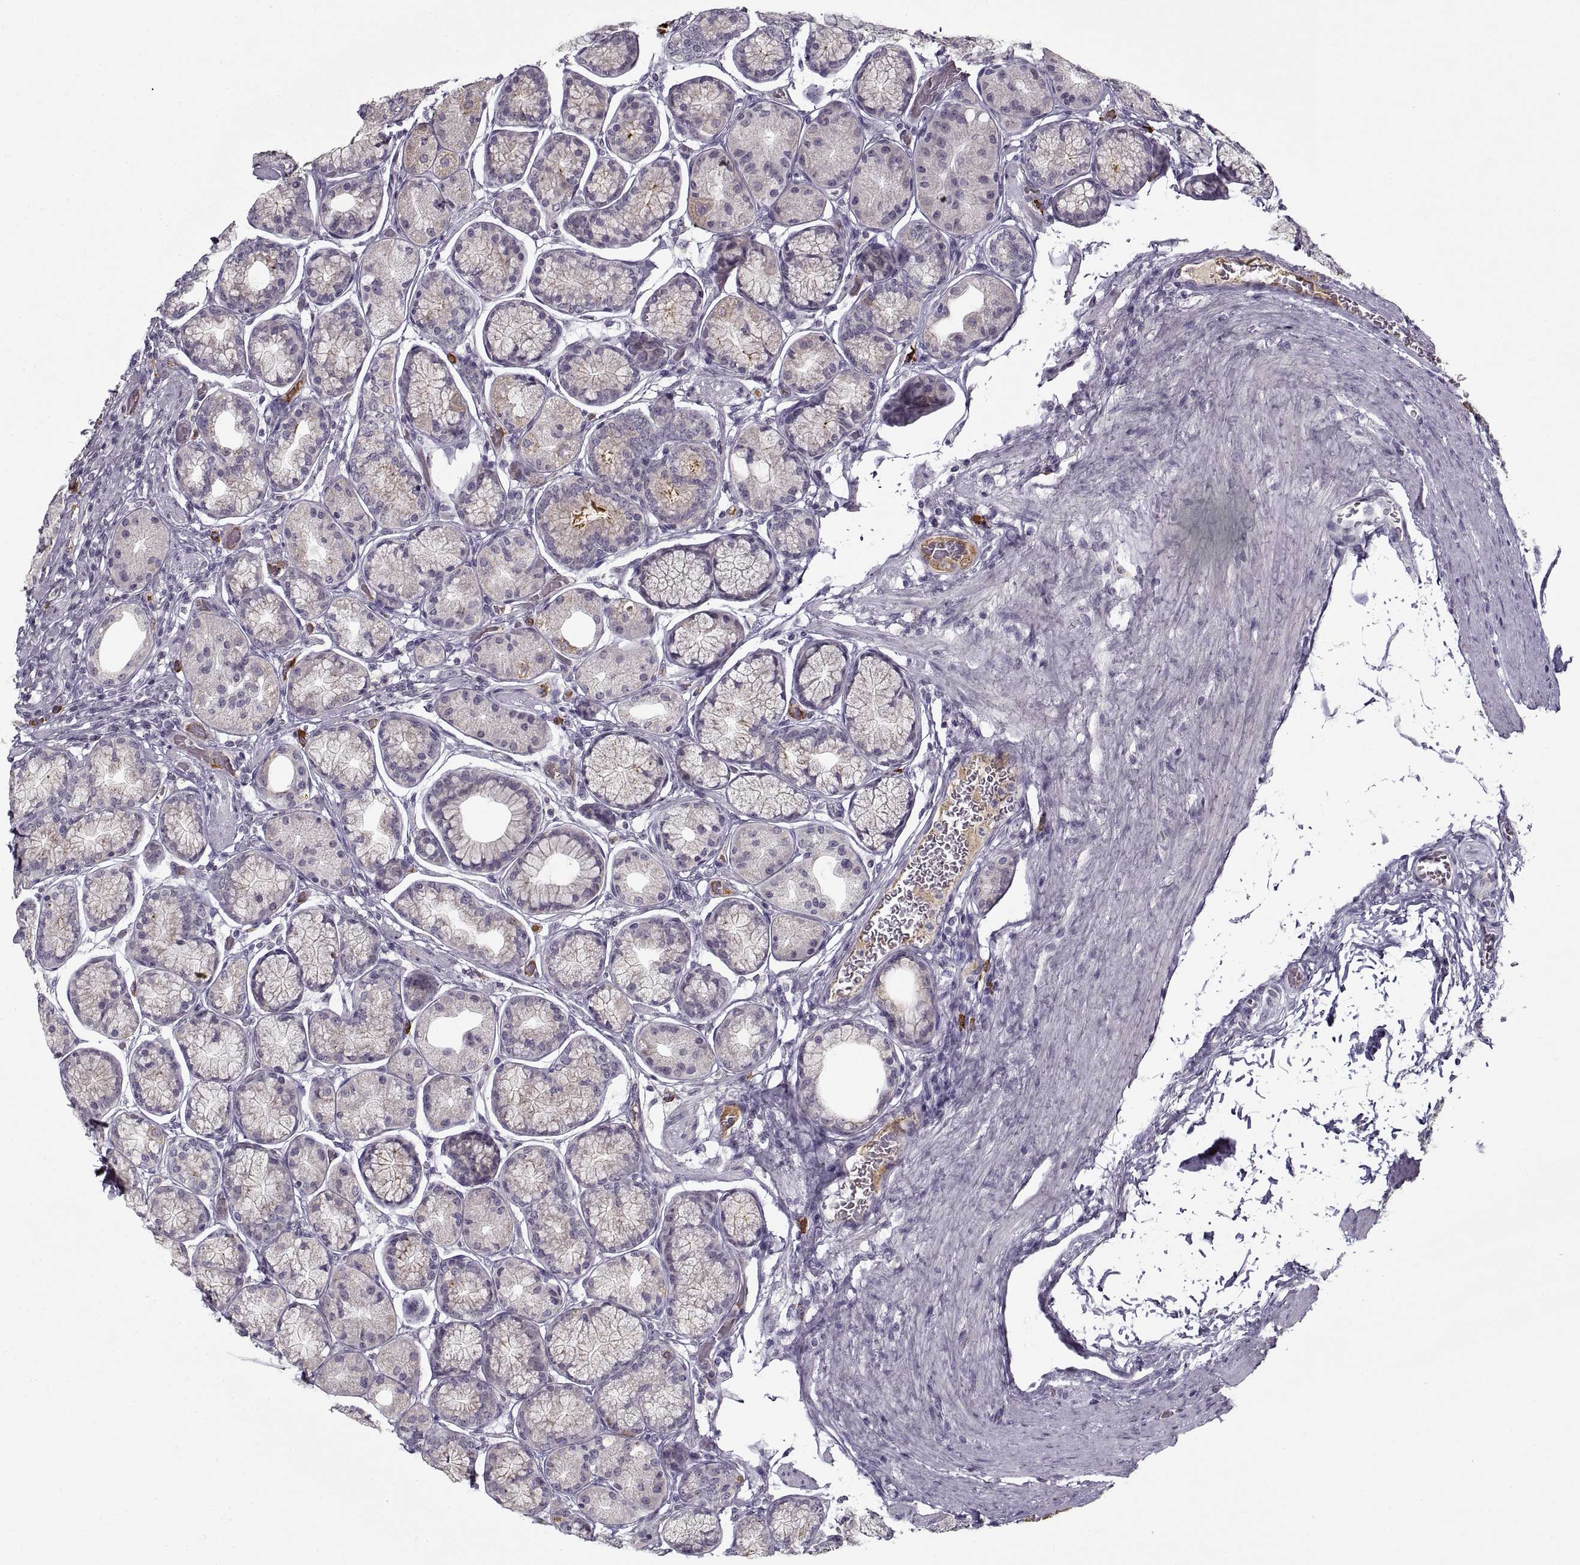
{"staining": {"intensity": "negative", "quantity": "none", "location": "none"}, "tissue": "stomach", "cell_type": "Glandular cells", "image_type": "normal", "snomed": [{"axis": "morphology", "description": "Normal tissue, NOS"}, {"axis": "morphology", "description": "Adenocarcinoma, NOS"}, {"axis": "morphology", "description": "Adenocarcinoma, High grade"}, {"axis": "topography", "description": "Stomach, upper"}, {"axis": "topography", "description": "Stomach"}], "caption": "Glandular cells are negative for brown protein staining in benign stomach. (Stains: DAB (3,3'-diaminobenzidine) immunohistochemistry (IHC) with hematoxylin counter stain, Microscopy: brightfield microscopy at high magnification).", "gene": "GAD2", "patient": {"sex": "female", "age": 65}}